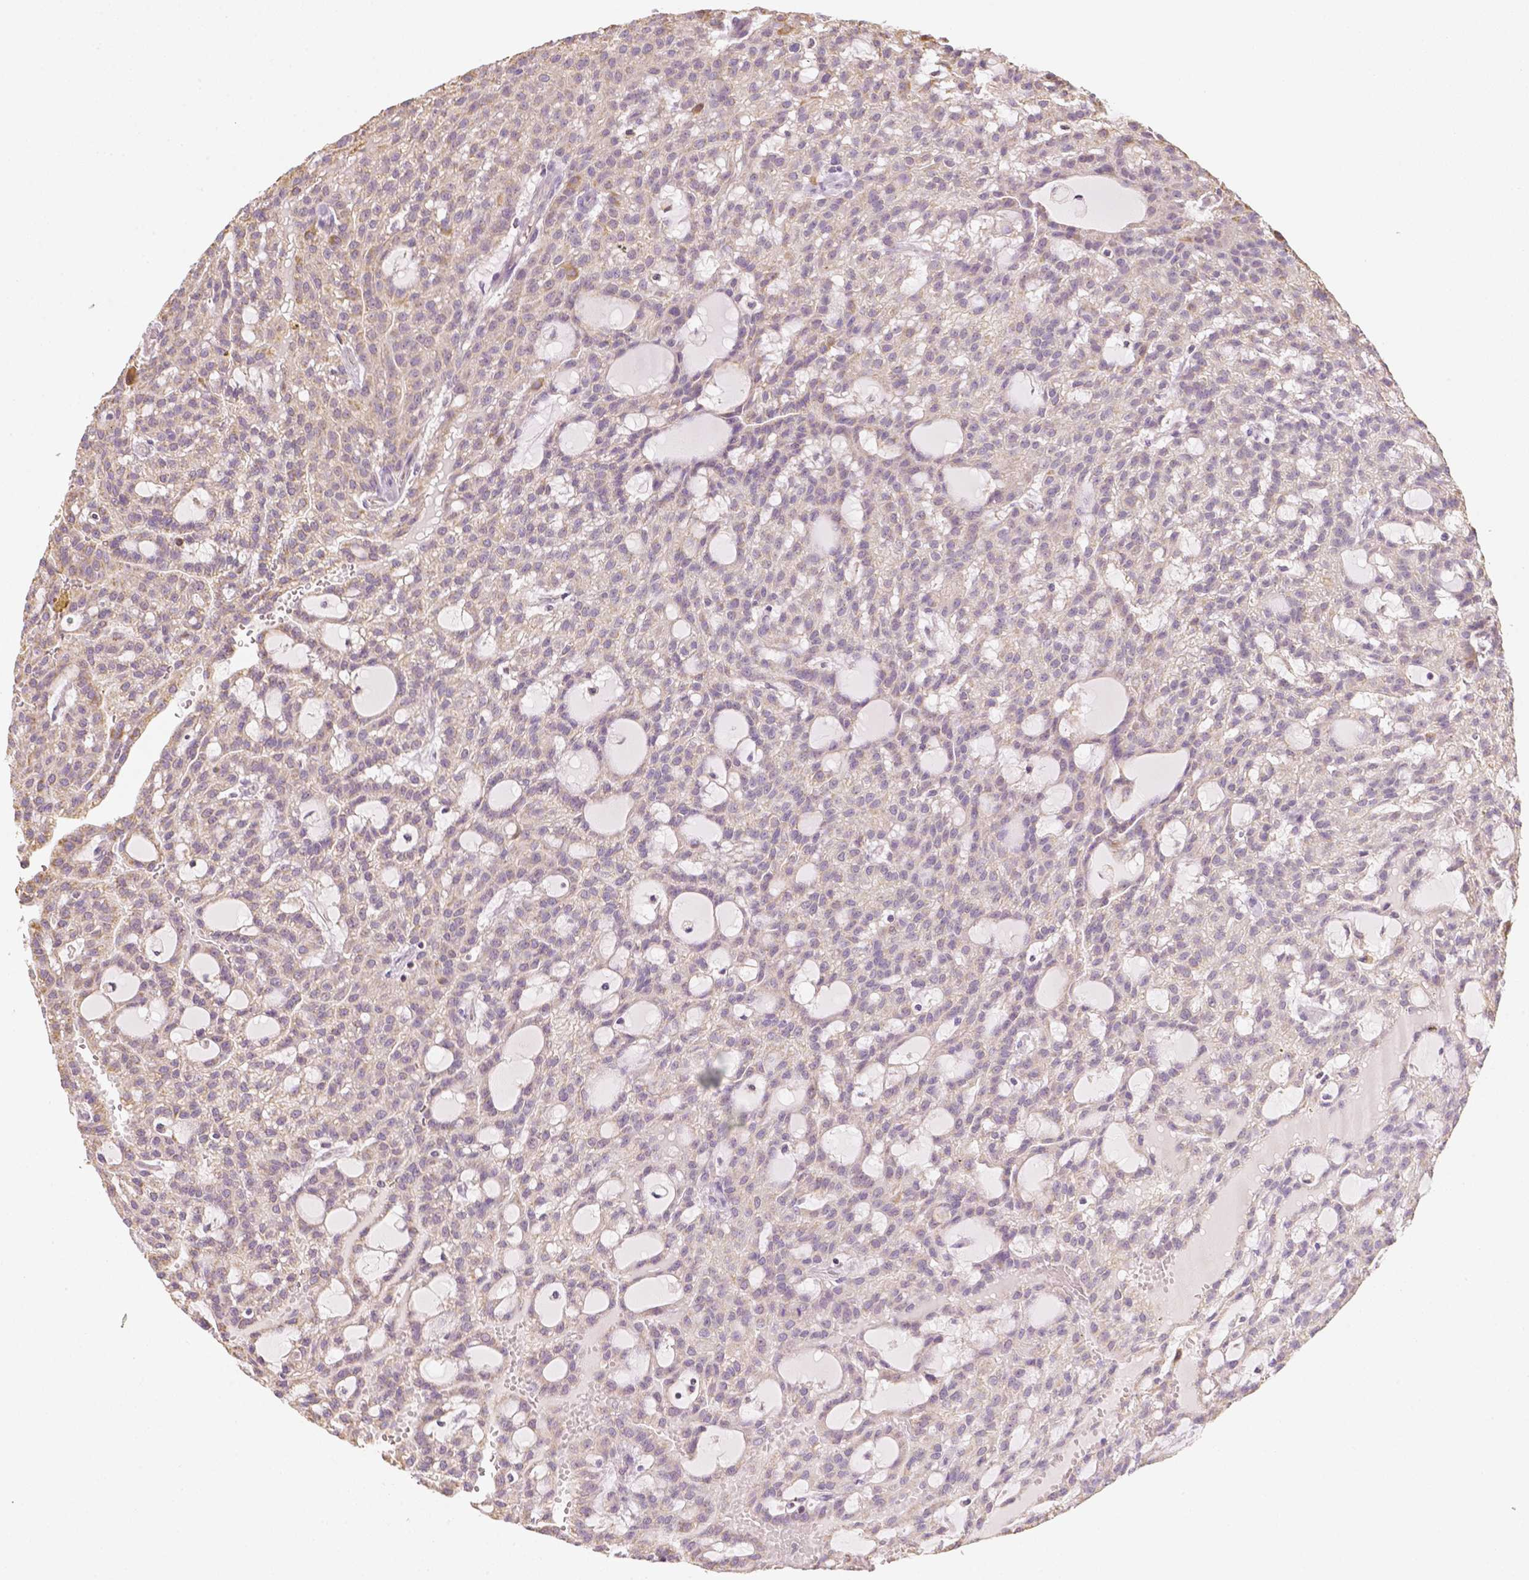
{"staining": {"intensity": "negative", "quantity": "none", "location": "none"}, "tissue": "renal cancer", "cell_type": "Tumor cells", "image_type": "cancer", "snomed": [{"axis": "morphology", "description": "Adenocarcinoma, NOS"}, {"axis": "topography", "description": "Kidney"}], "caption": "The immunohistochemistry (IHC) histopathology image has no significant expression in tumor cells of renal cancer tissue.", "gene": "NVL", "patient": {"sex": "male", "age": 63}}